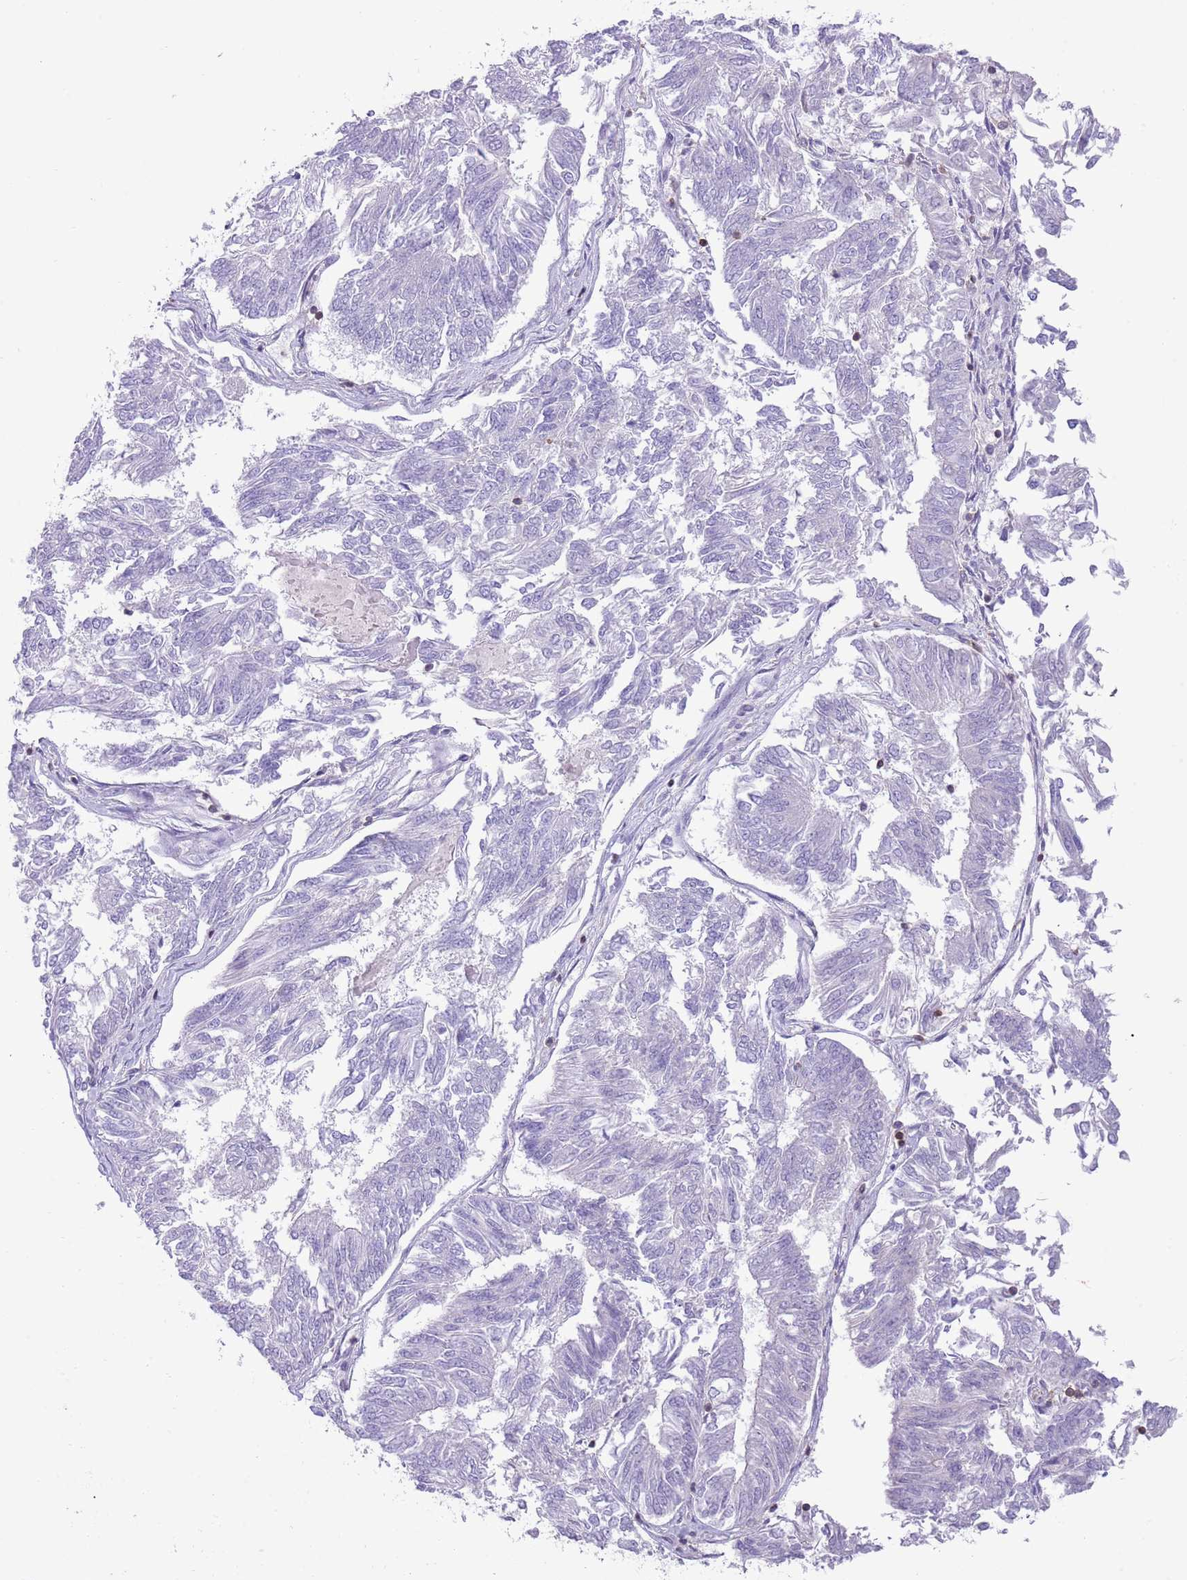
{"staining": {"intensity": "negative", "quantity": "none", "location": "none"}, "tissue": "endometrial cancer", "cell_type": "Tumor cells", "image_type": "cancer", "snomed": [{"axis": "morphology", "description": "Adenocarcinoma, NOS"}, {"axis": "topography", "description": "Endometrium"}], "caption": "Protein analysis of endometrial cancer displays no significant positivity in tumor cells.", "gene": "OR4Q3", "patient": {"sex": "female", "age": 58}}